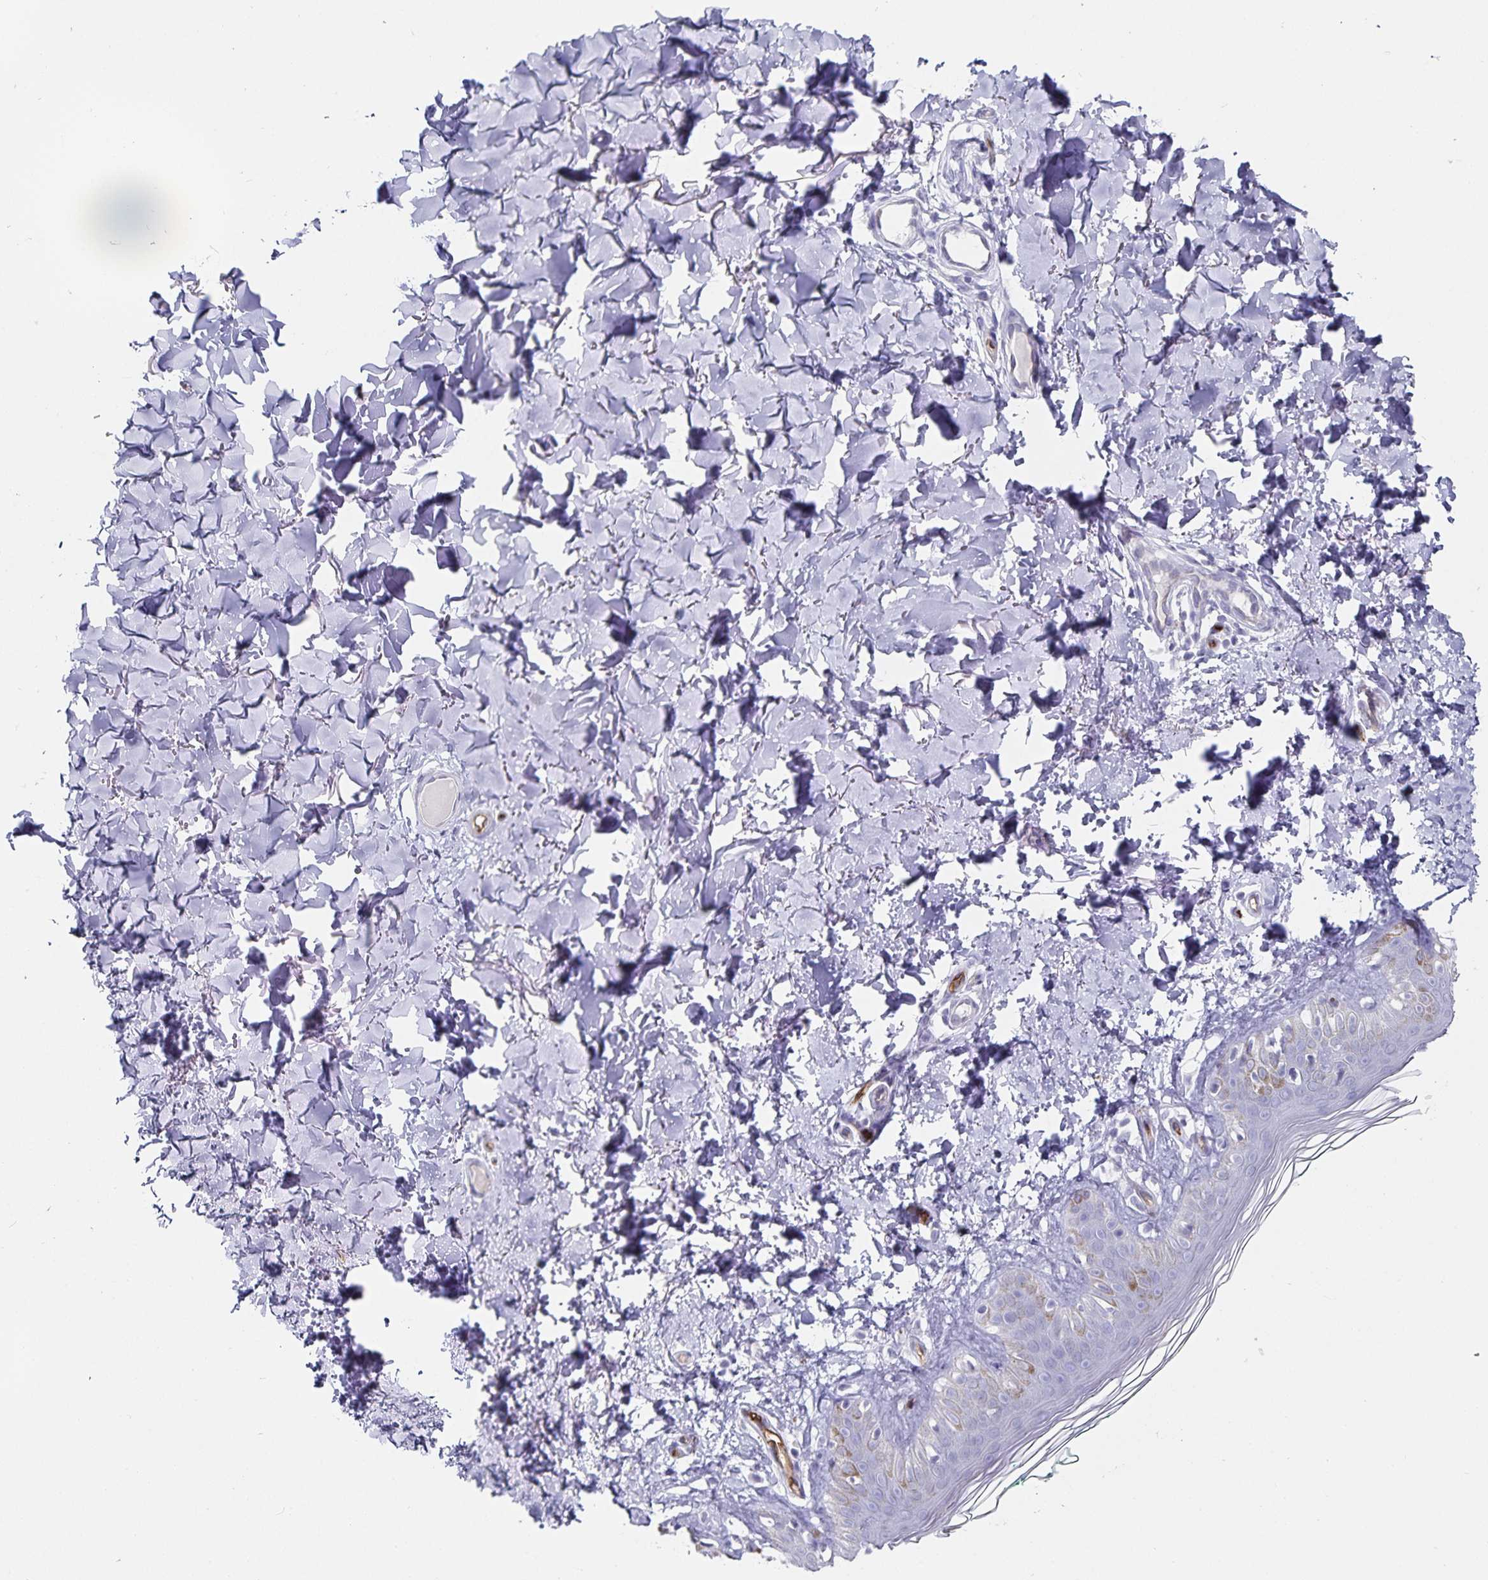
{"staining": {"intensity": "negative", "quantity": "none", "location": "none"}, "tissue": "skin", "cell_type": "Fibroblasts", "image_type": "normal", "snomed": [{"axis": "morphology", "description": "Normal tissue, NOS"}, {"axis": "topography", "description": "Skin"}, {"axis": "topography", "description": "Peripheral nerve tissue"}], "caption": "Human skin stained for a protein using immunohistochemistry (IHC) demonstrates no staining in fibroblasts.", "gene": "PODXL", "patient": {"sex": "female", "age": 45}}